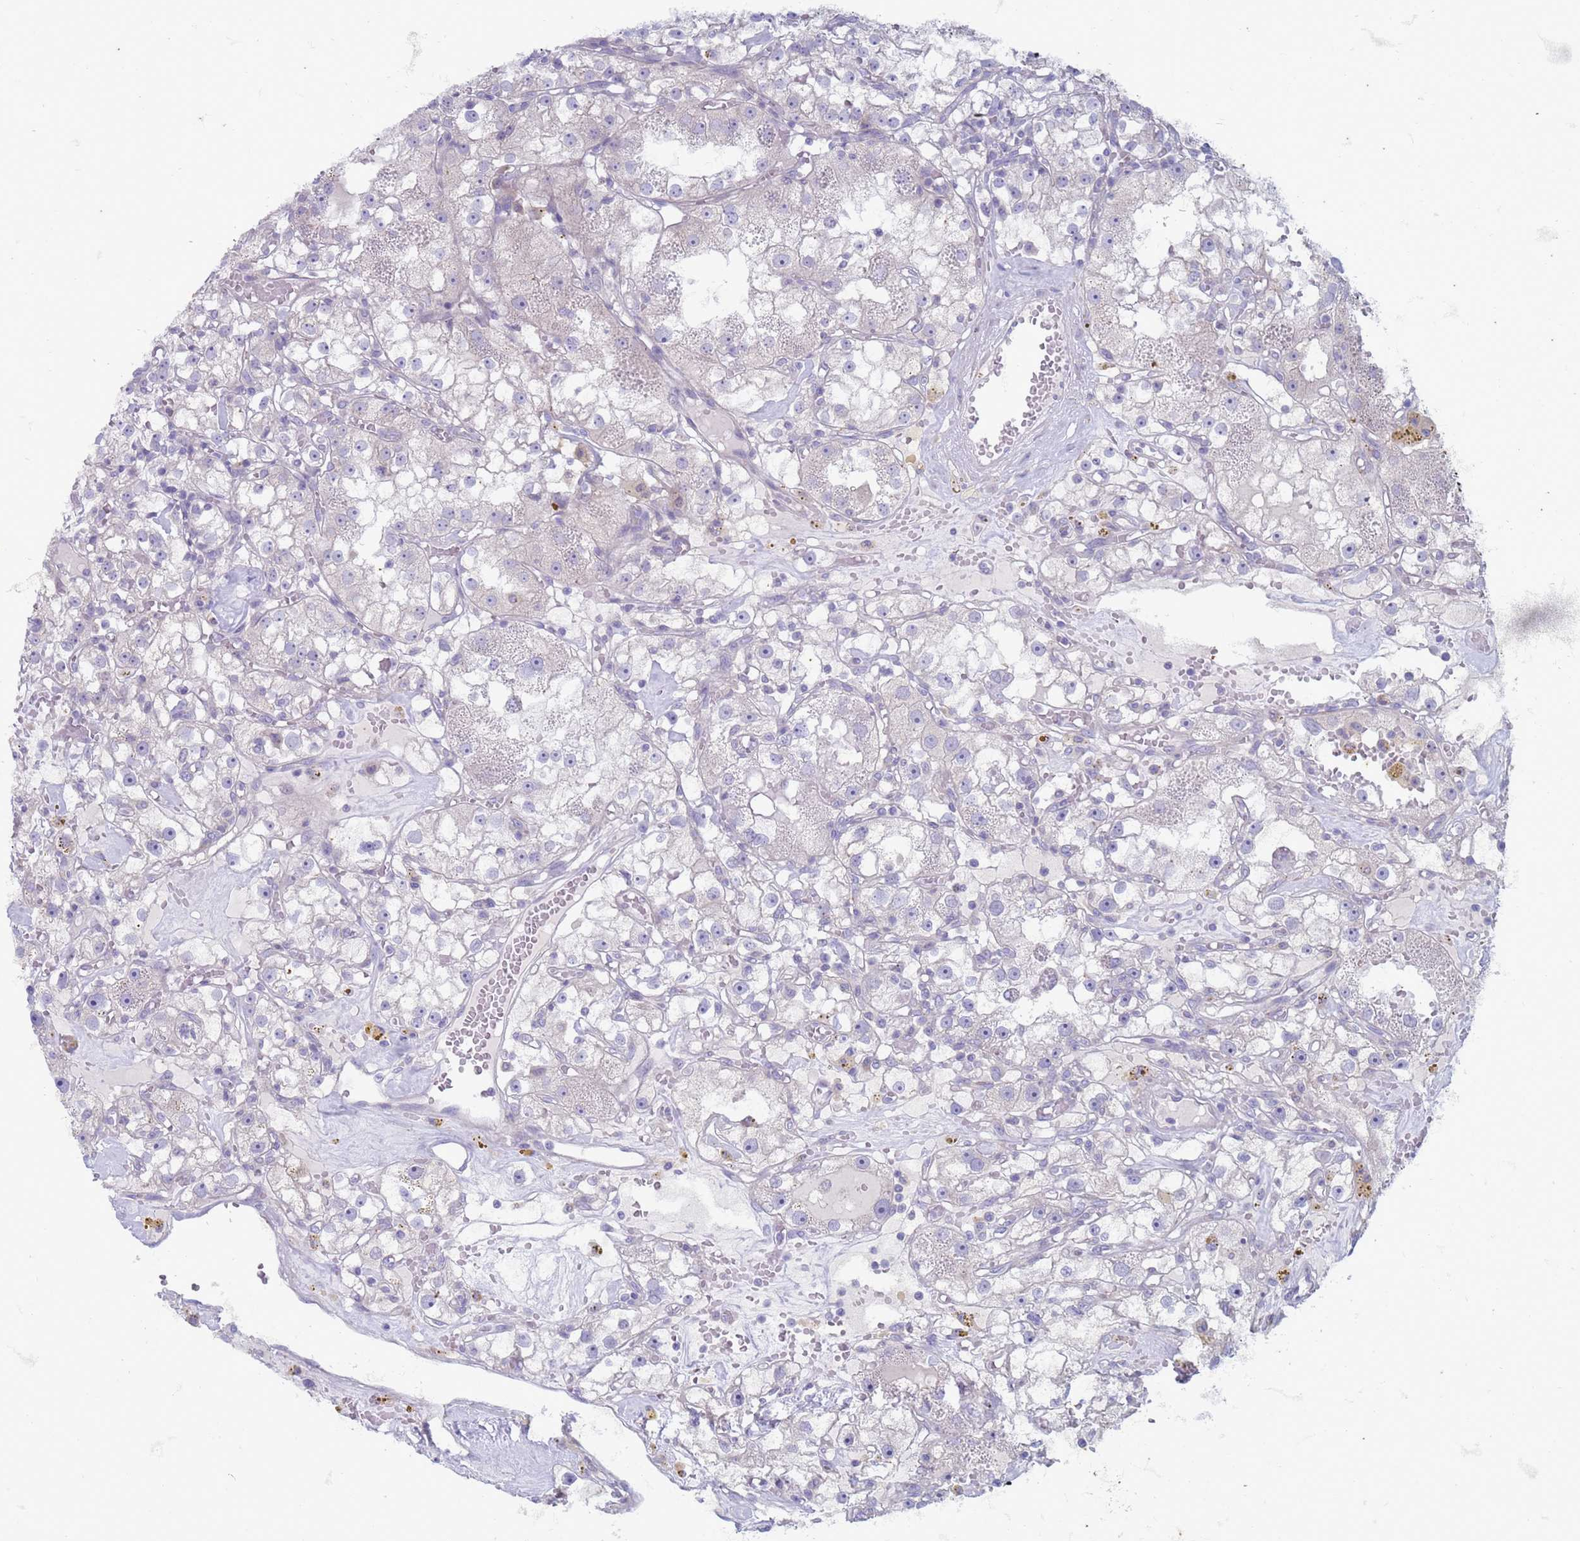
{"staining": {"intensity": "negative", "quantity": "none", "location": "none"}, "tissue": "renal cancer", "cell_type": "Tumor cells", "image_type": "cancer", "snomed": [{"axis": "morphology", "description": "Adenocarcinoma, NOS"}, {"axis": "topography", "description": "Kidney"}], "caption": "This is an immunohistochemistry micrograph of human renal adenocarcinoma. There is no positivity in tumor cells.", "gene": "SUCO", "patient": {"sex": "male", "age": 56}}